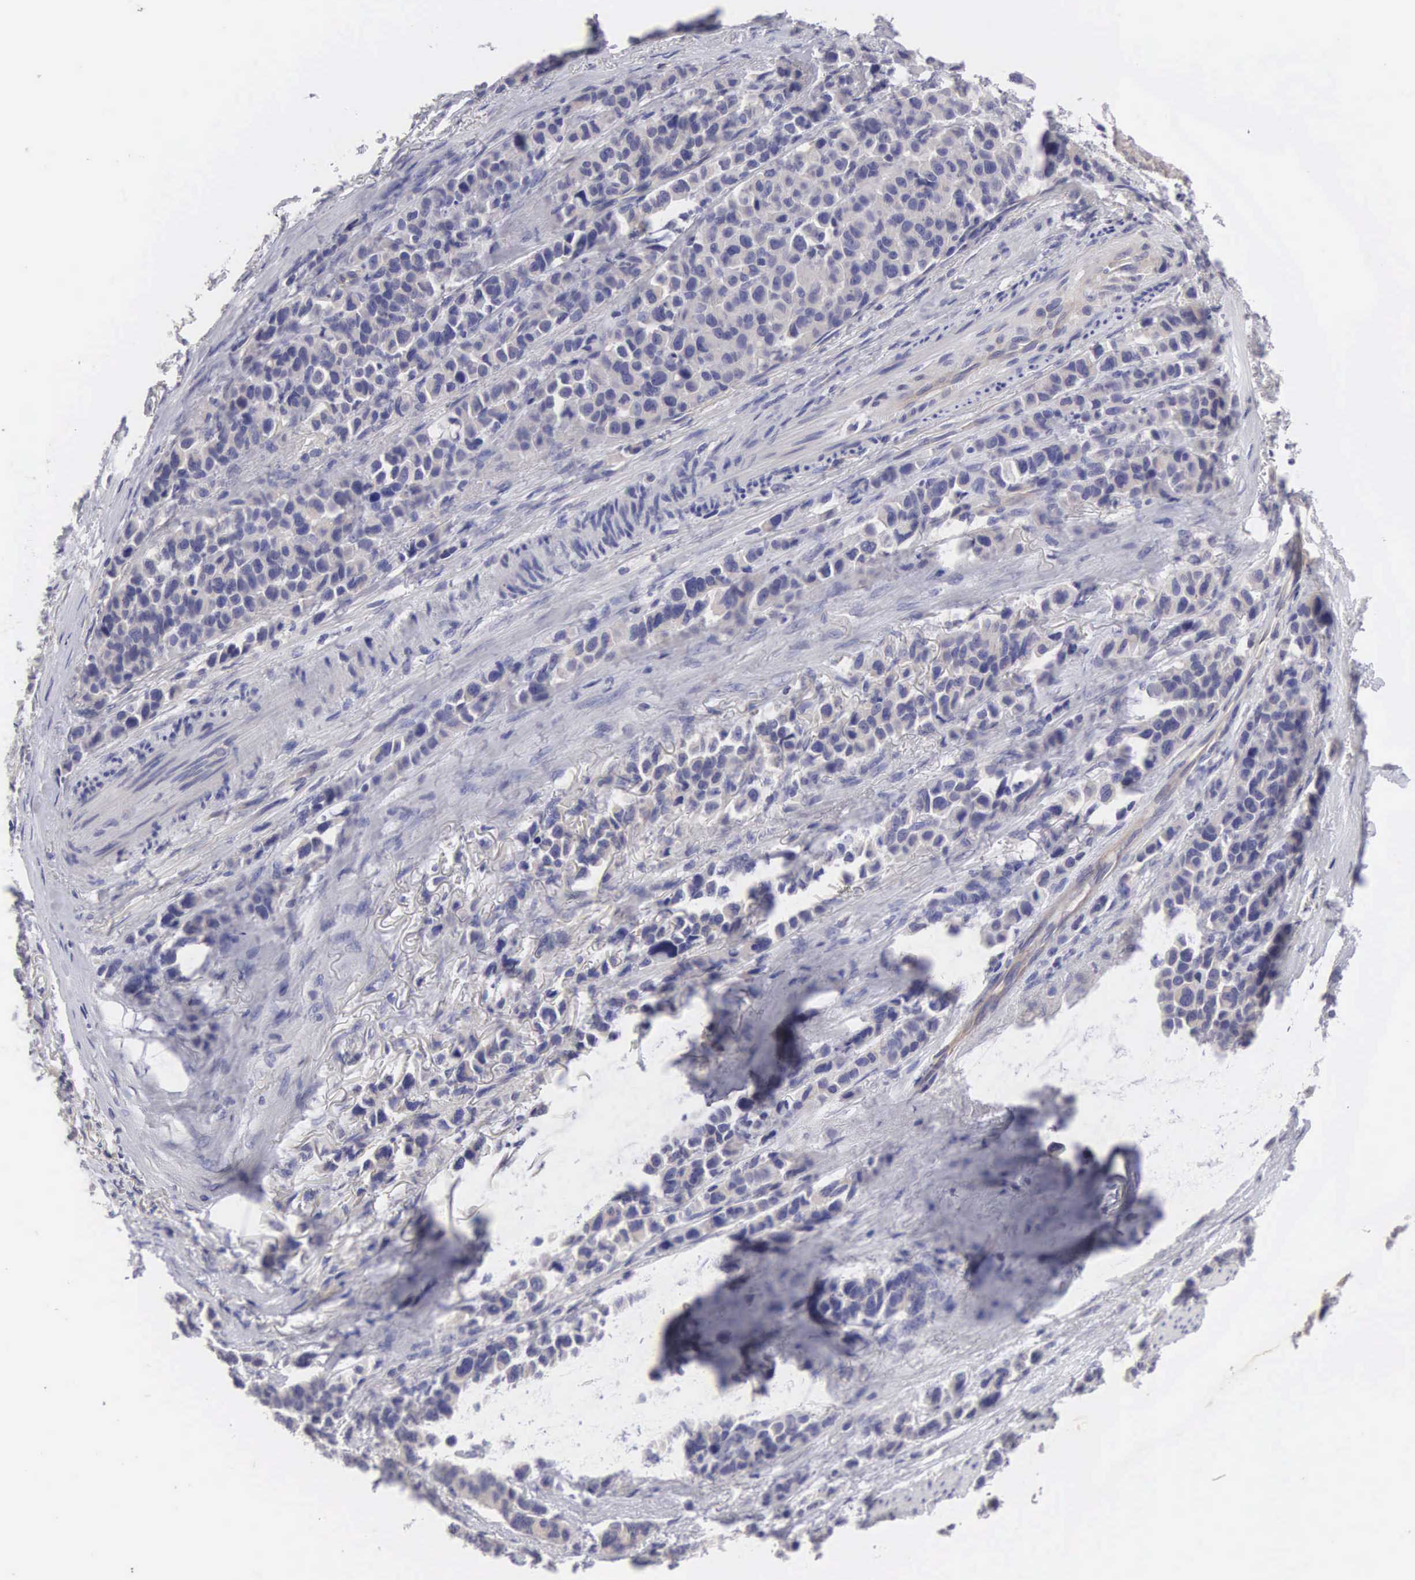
{"staining": {"intensity": "negative", "quantity": "none", "location": "none"}, "tissue": "stomach cancer", "cell_type": "Tumor cells", "image_type": "cancer", "snomed": [{"axis": "morphology", "description": "Adenocarcinoma, NOS"}, {"axis": "topography", "description": "Stomach, upper"}], "caption": "IHC image of stomach cancer stained for a protein (brown), which displays no expression in tumor cells.", "gene": "SLITRK4", "patient": {"sex": "male", "age": 71}}